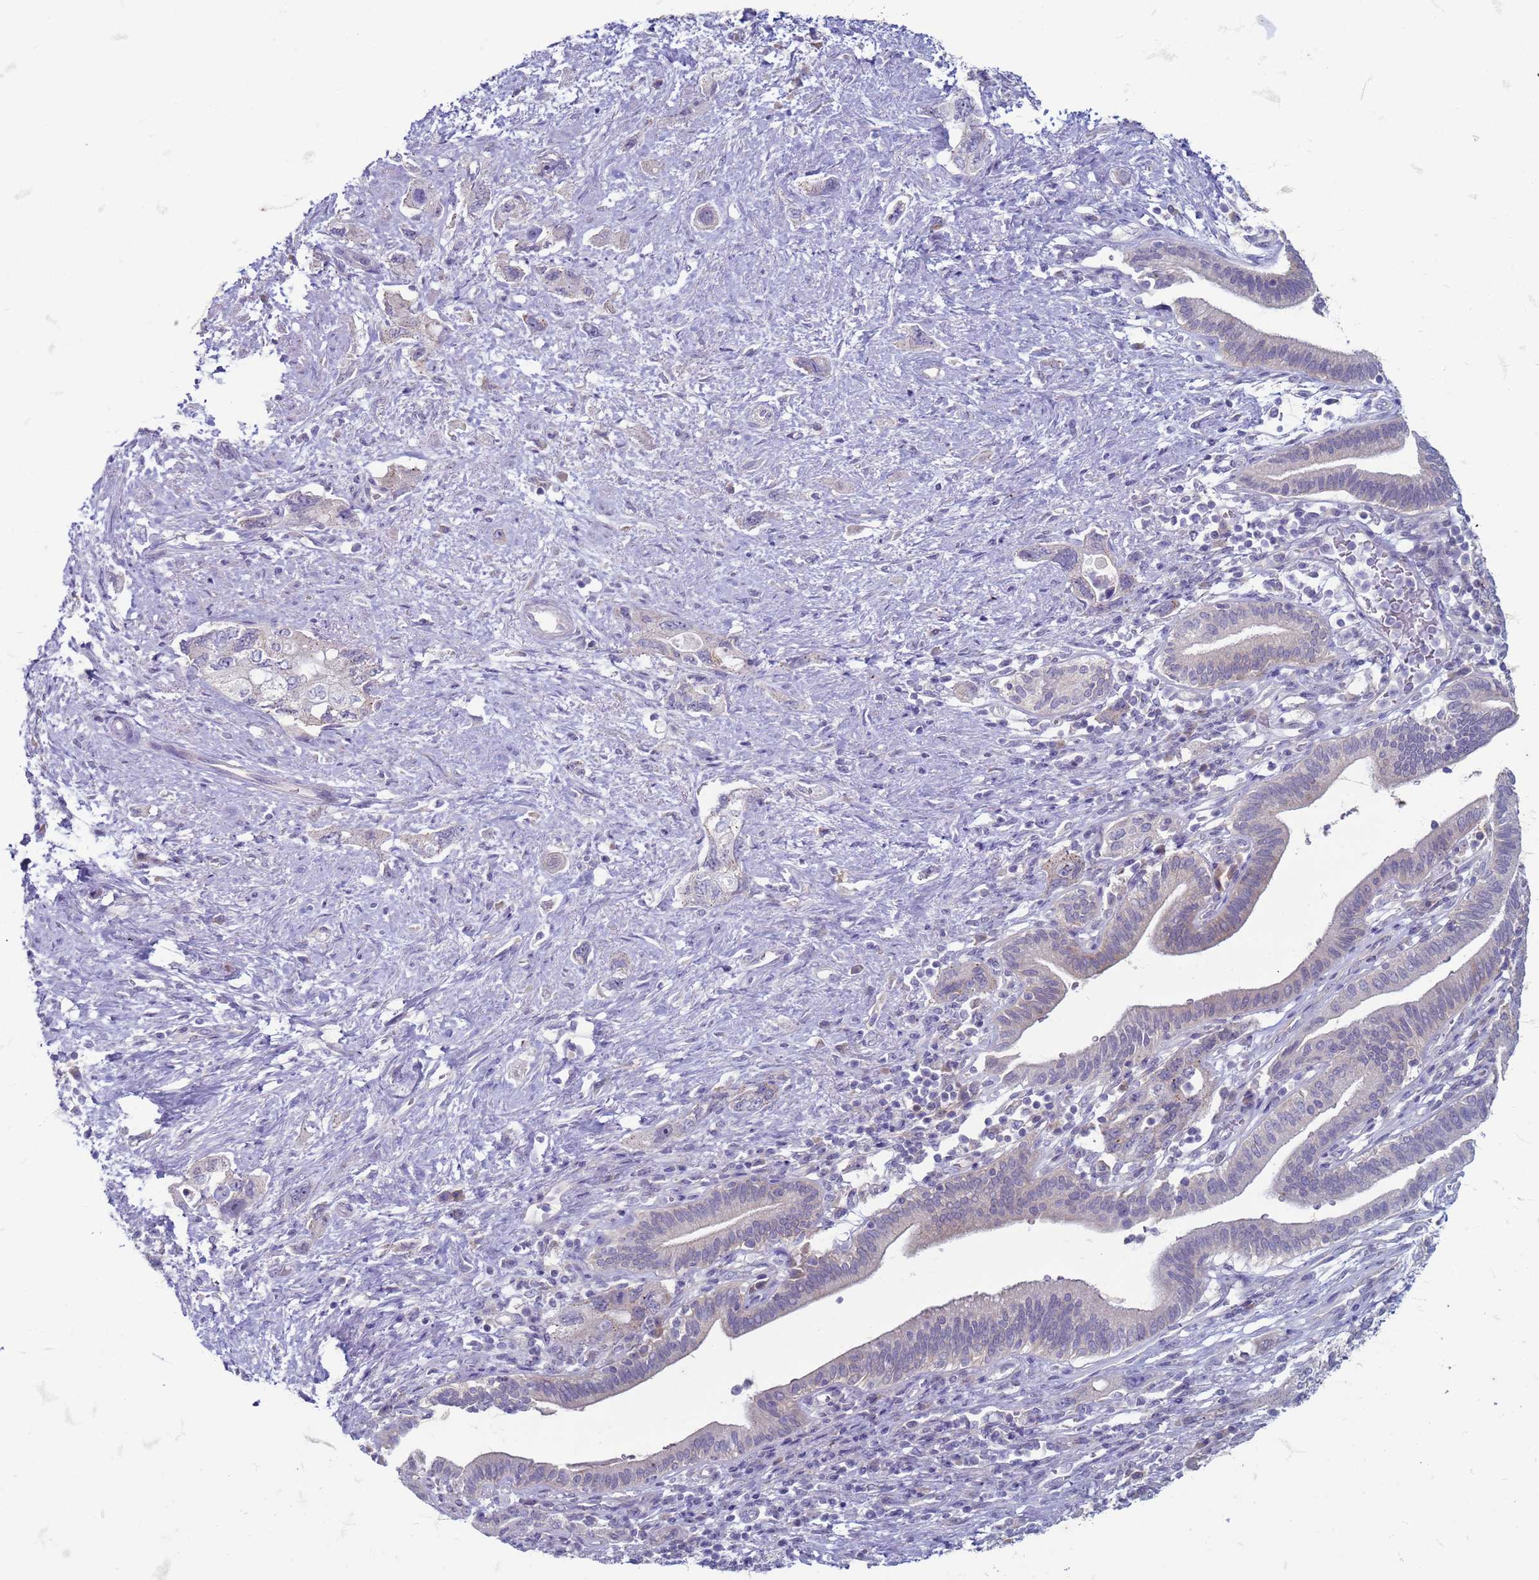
{"staining": {"intensity": "negative", "quantity": "none", "location": "none"}, "tissue": "pancreatic cancer", "cell_type": "Tumor cells", "image_type": "cancer", "snomed": [{"axis": "morphology", "description": "Adenocarcinoma, NOS"}, {"axis": "topography", "description": "Pancreas"}], "caption": "This is an immunohistochemistry (IHC) micrograph of pancreatic cancer (adenocarcinoma). There is no staining in tumor cells.", "gene": "SUCO", "patient": {"sex": "female", "age": 73}}